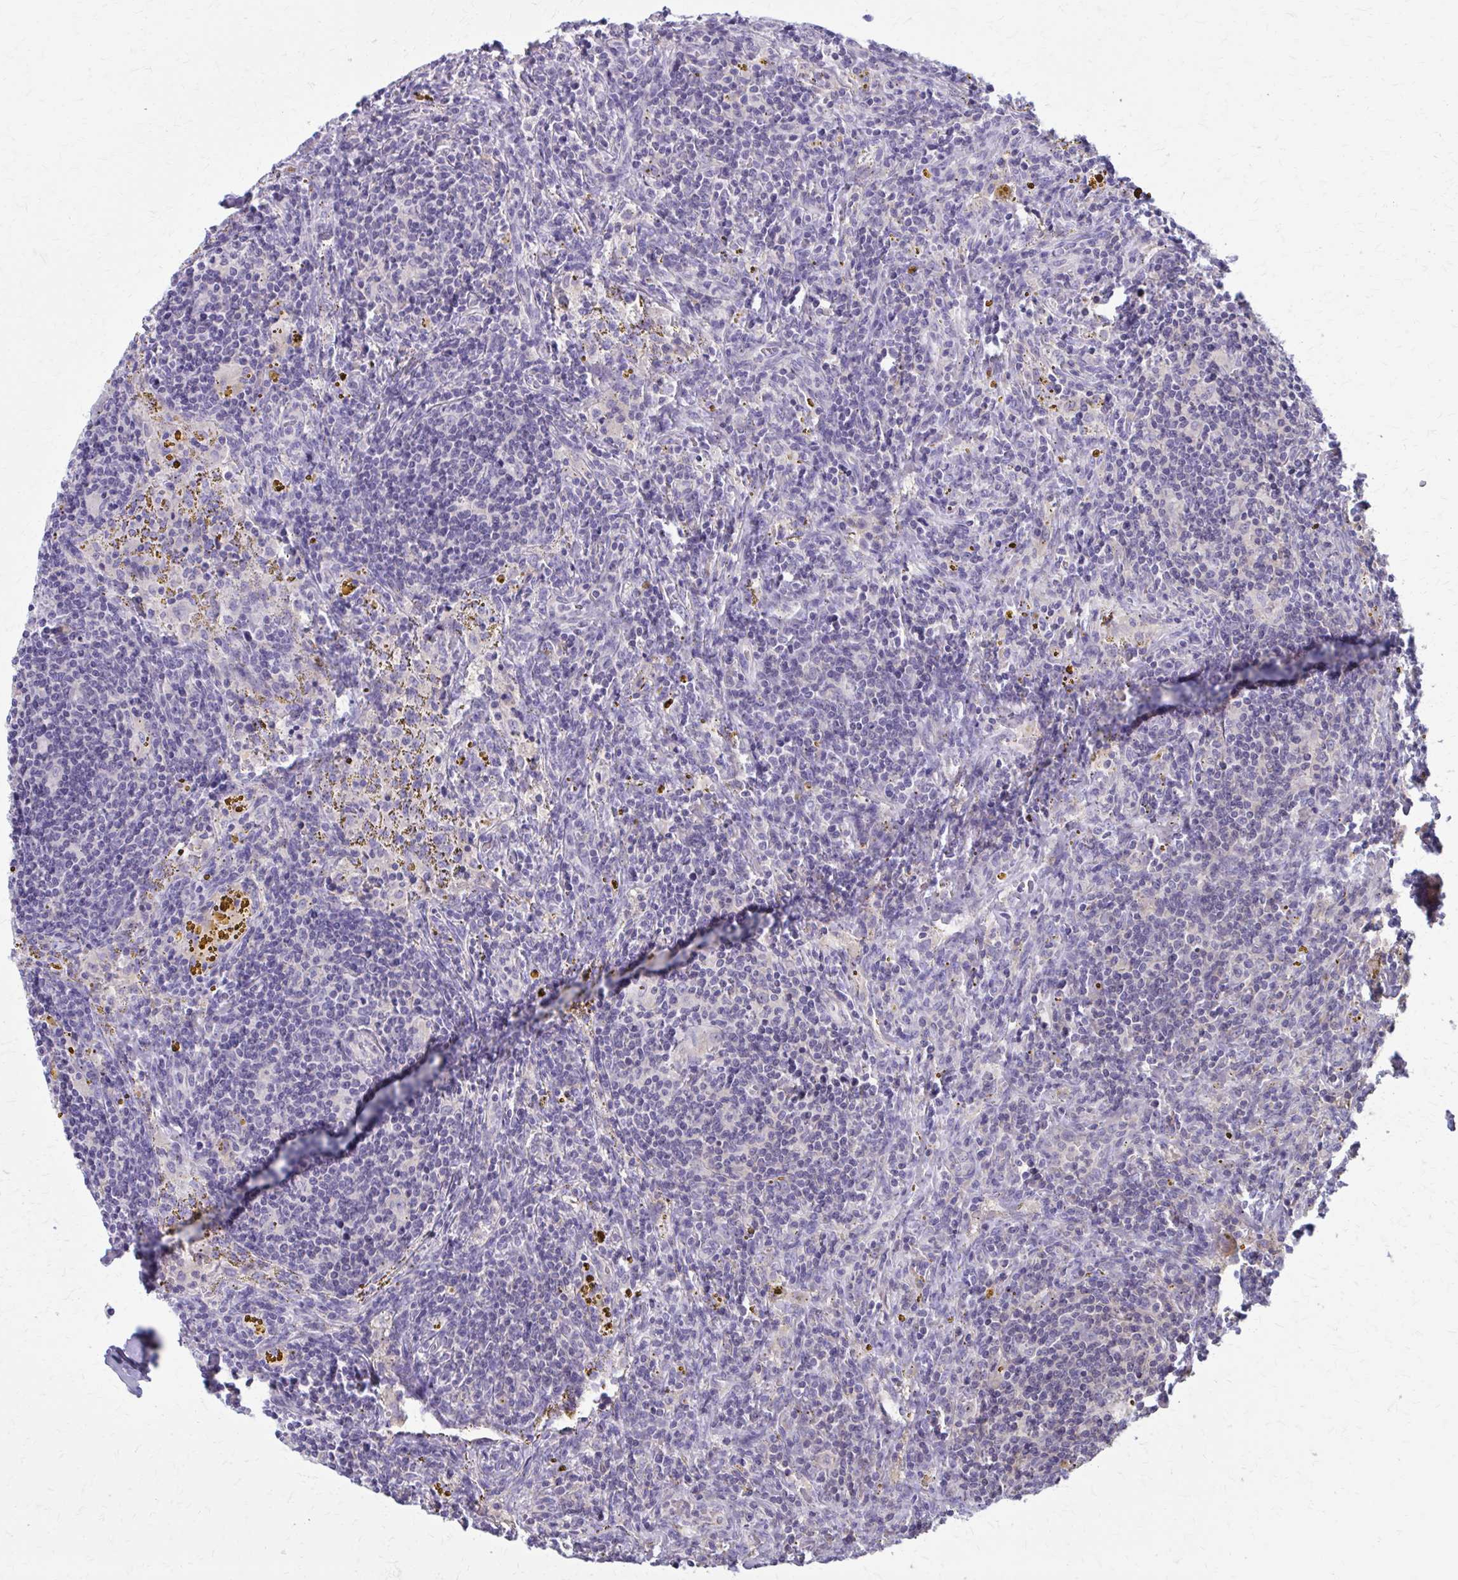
{"staining": {"intensity": "negative", "quantity": "none", "location": "none"}, "tissue": "lymphoma", "cell_type": "Tumor cells", "image_type": "cancer", "snomed": [{"axis": "morphology", "description": "Malignant lymphoma, non-Hodgkin's type, Low grade"}, {"axis": "topography", "description": "Spleen"}], "caption": "High magnification brightfield microscopy of malignant lymphoma, non-Hodgkin's type (low-grade) stained with DAB (3,3'-diaminobenzidine) (brown) and counterstained with hematoxylin (blue): tumor cells show no significant staining.", "gene": "OR4A47", "patient": {"sex": "female", "age": 70}}